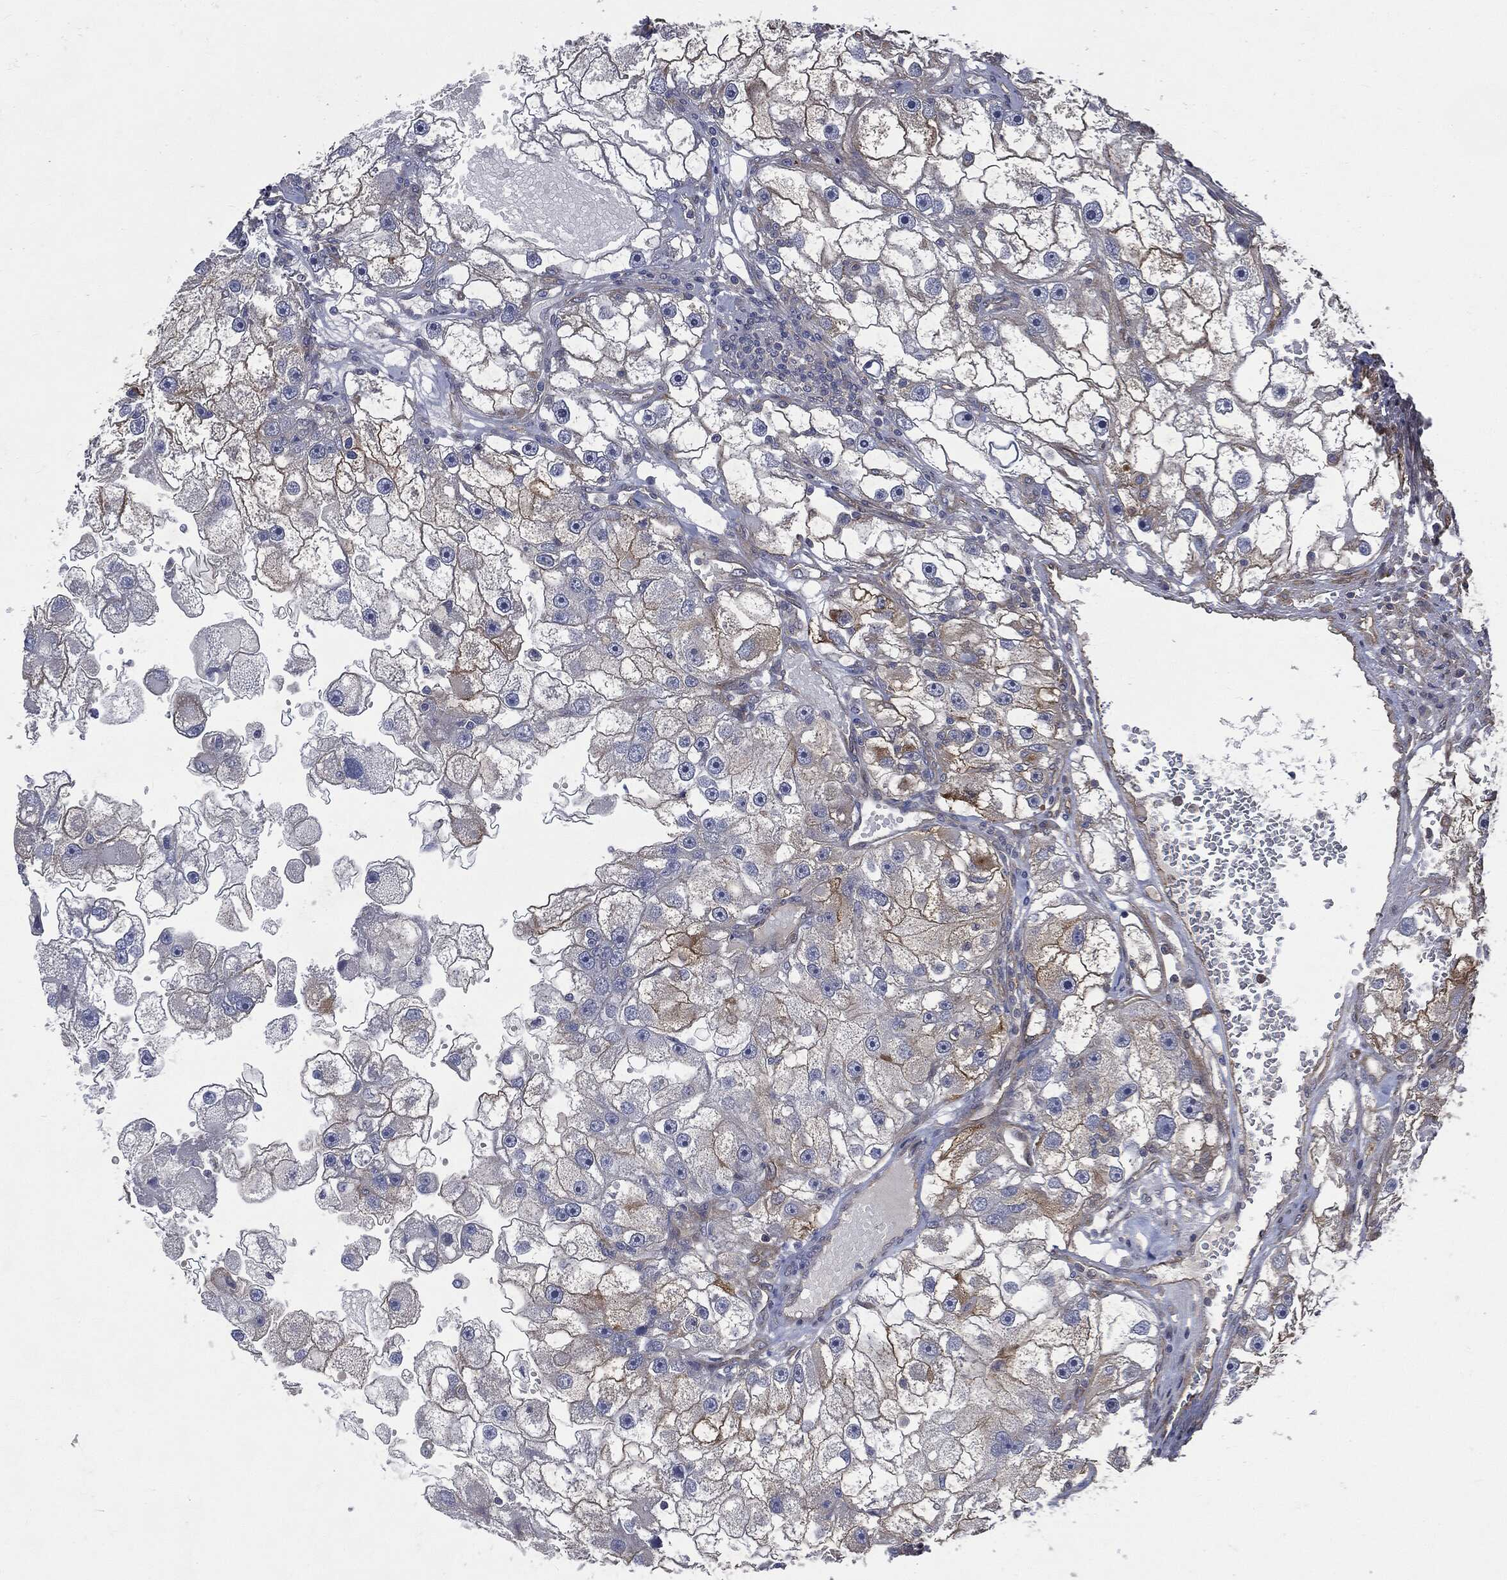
{"staining": {"intensity": "strong", "quantity": "25%-75%", "location": "cytoplasmic/membranous"}, "tissue": "renal cancer", "cell_type": "Tumor cells", "image_type": "cancer", "snomed": [{"axis": "morphology", "description": "Adenocarcinoma, NOS"}, {"axis": "topography", "description": "Kidney"}], "caption": "Renal adenocarcinoma stained for a protein (brown) shows strong cytoplasmic/membranous positive staining in approximately 25%-75% of tumor cells.", "gene": "EPS15L1", "patient": {"sex": "male", "age": 63}}